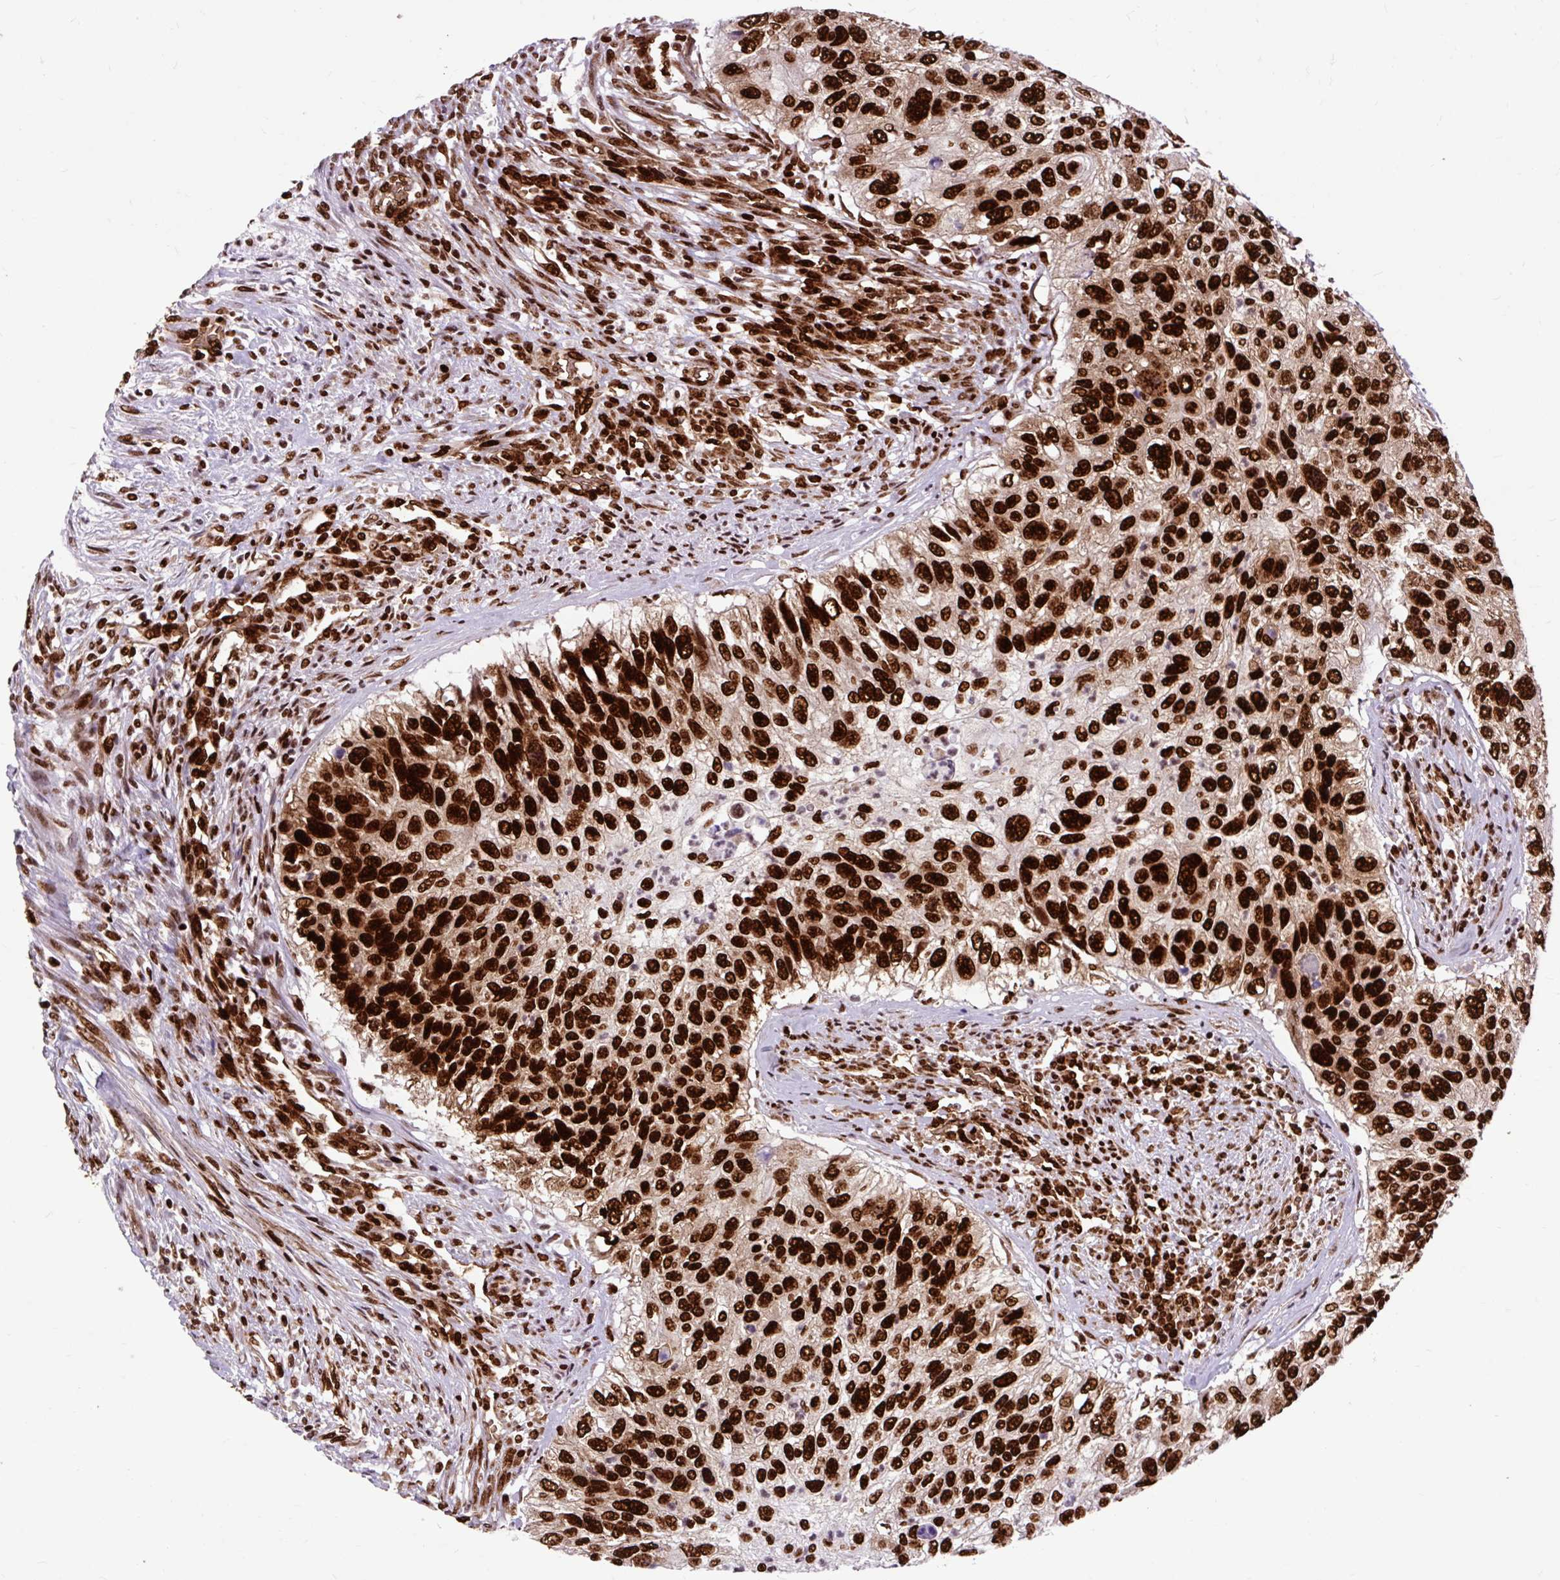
{"staining": {"intensity": "strong", "quantity": ">75%", "location": "nuclear"}, "tissue": "urothelial cancer", "cell_type": "Tumor cells", "image_type": "cancer", "snomed": [{"axis": "morphology", "description": "Urothelial carcinoma, High grade"}, {"axis": "topography", "description": "Urinary bladder"}], "caption": "Immunohistochemistry micrograph of neoplastic tissue: urothelial cancer stained using IHC displays high levels of strong protein expression localized specifically in the nuclear of tumor cells, appearing as a nuclear brown color.", "gene": "FUS", "patient": {"sex": "female", "age": 60}}